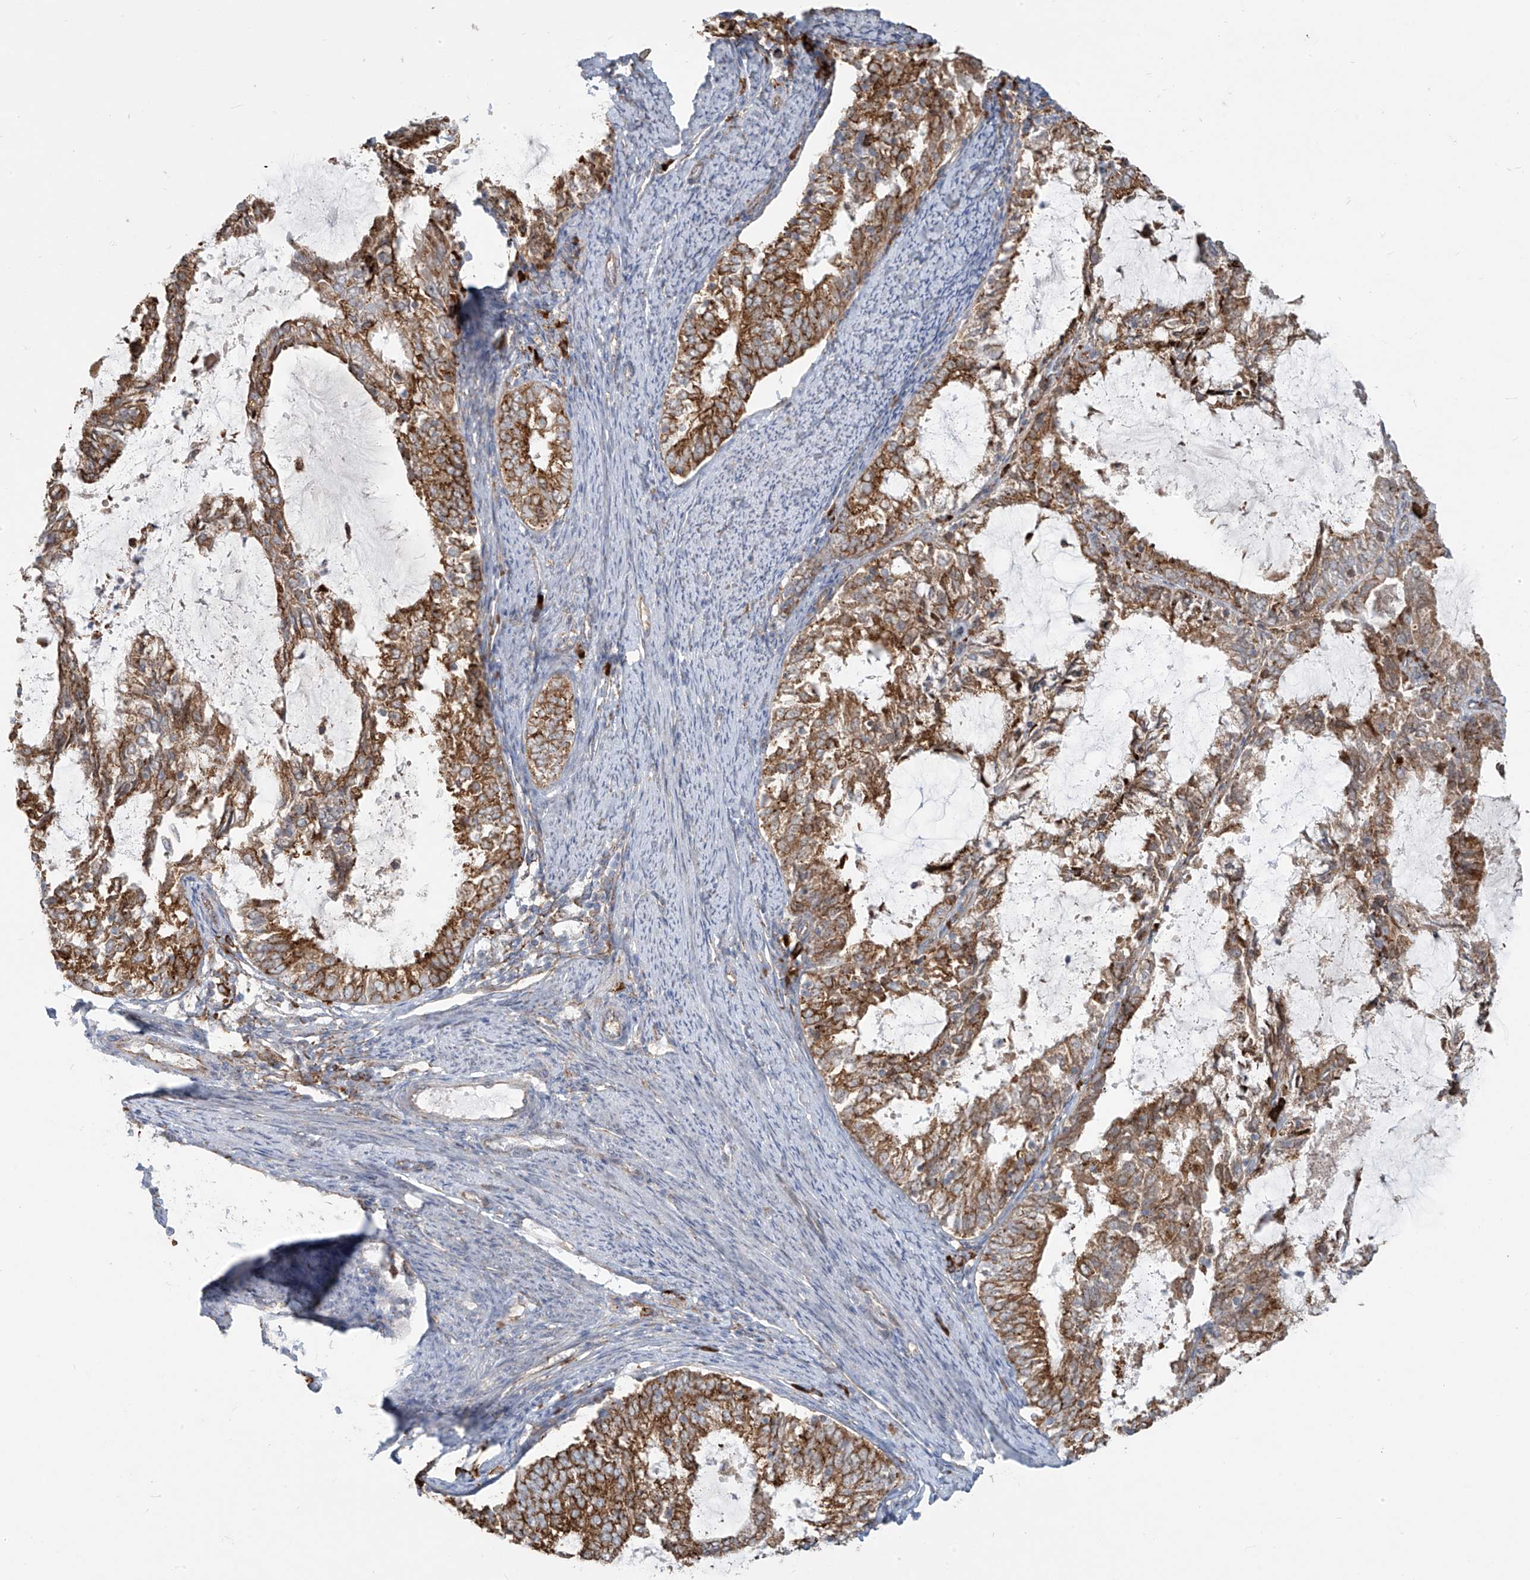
{"staining": {"intensity": "moderate", "quantity": ">75%", "location": "cytoplasmic/membranous"}, "tissue": "endometrial cancer", "cell_type": "Tumor cells", "image_type": "cancer", "snomed": [{"axis": "morphology", "description": "Adenocarcinoma, NOS"}, {"axis": "topography", "description": "Endometrium"}], "caption": "Immunohistochemical staining of endometrial cancer (adenocarcinoma) shows moderate cytoplasmic/membranous protein positivity in about >75% of tumor cells.", "gene": "KATNIP", "patient": {"sex": "female", "age": 57}}